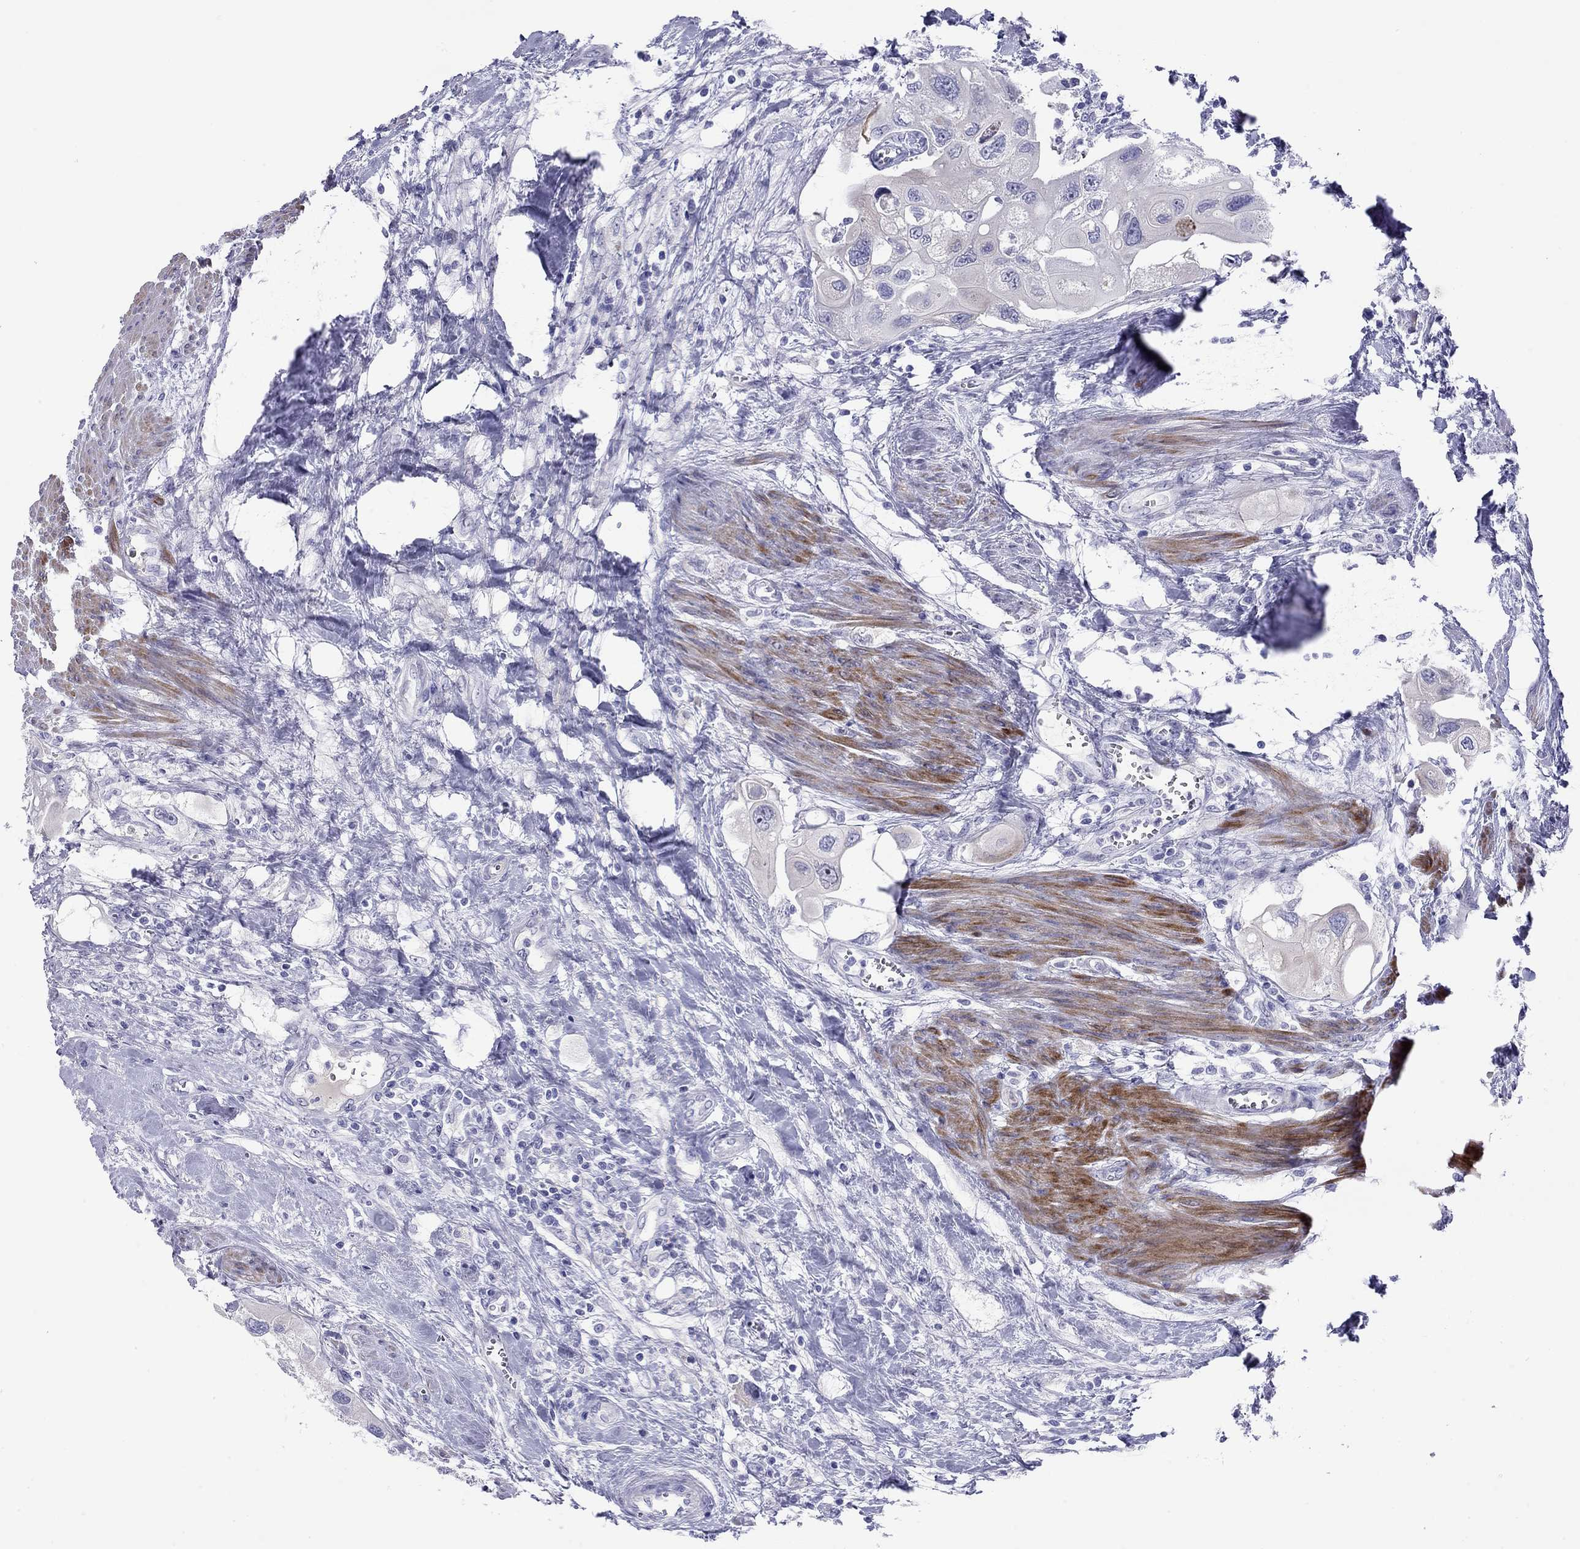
{"staining": {"intensity": "negative", "quantity": "none", "location": "none"}, "tissue": "urothelial cancer", "cell_type": "Tumor cells", "image_type": "cancer", "snomed": [{"axis": "morphology", "description": "Urothelial carcinoma, High grade"}, {"axis": "topography", "description": "Urinary bladder"}], "caption": "Photomicrograph shows no protein expression in tumor cells of urothelial cancer tissue.", "gene": "CMYA5", "patient": {"sex": "male", "age": 59}}